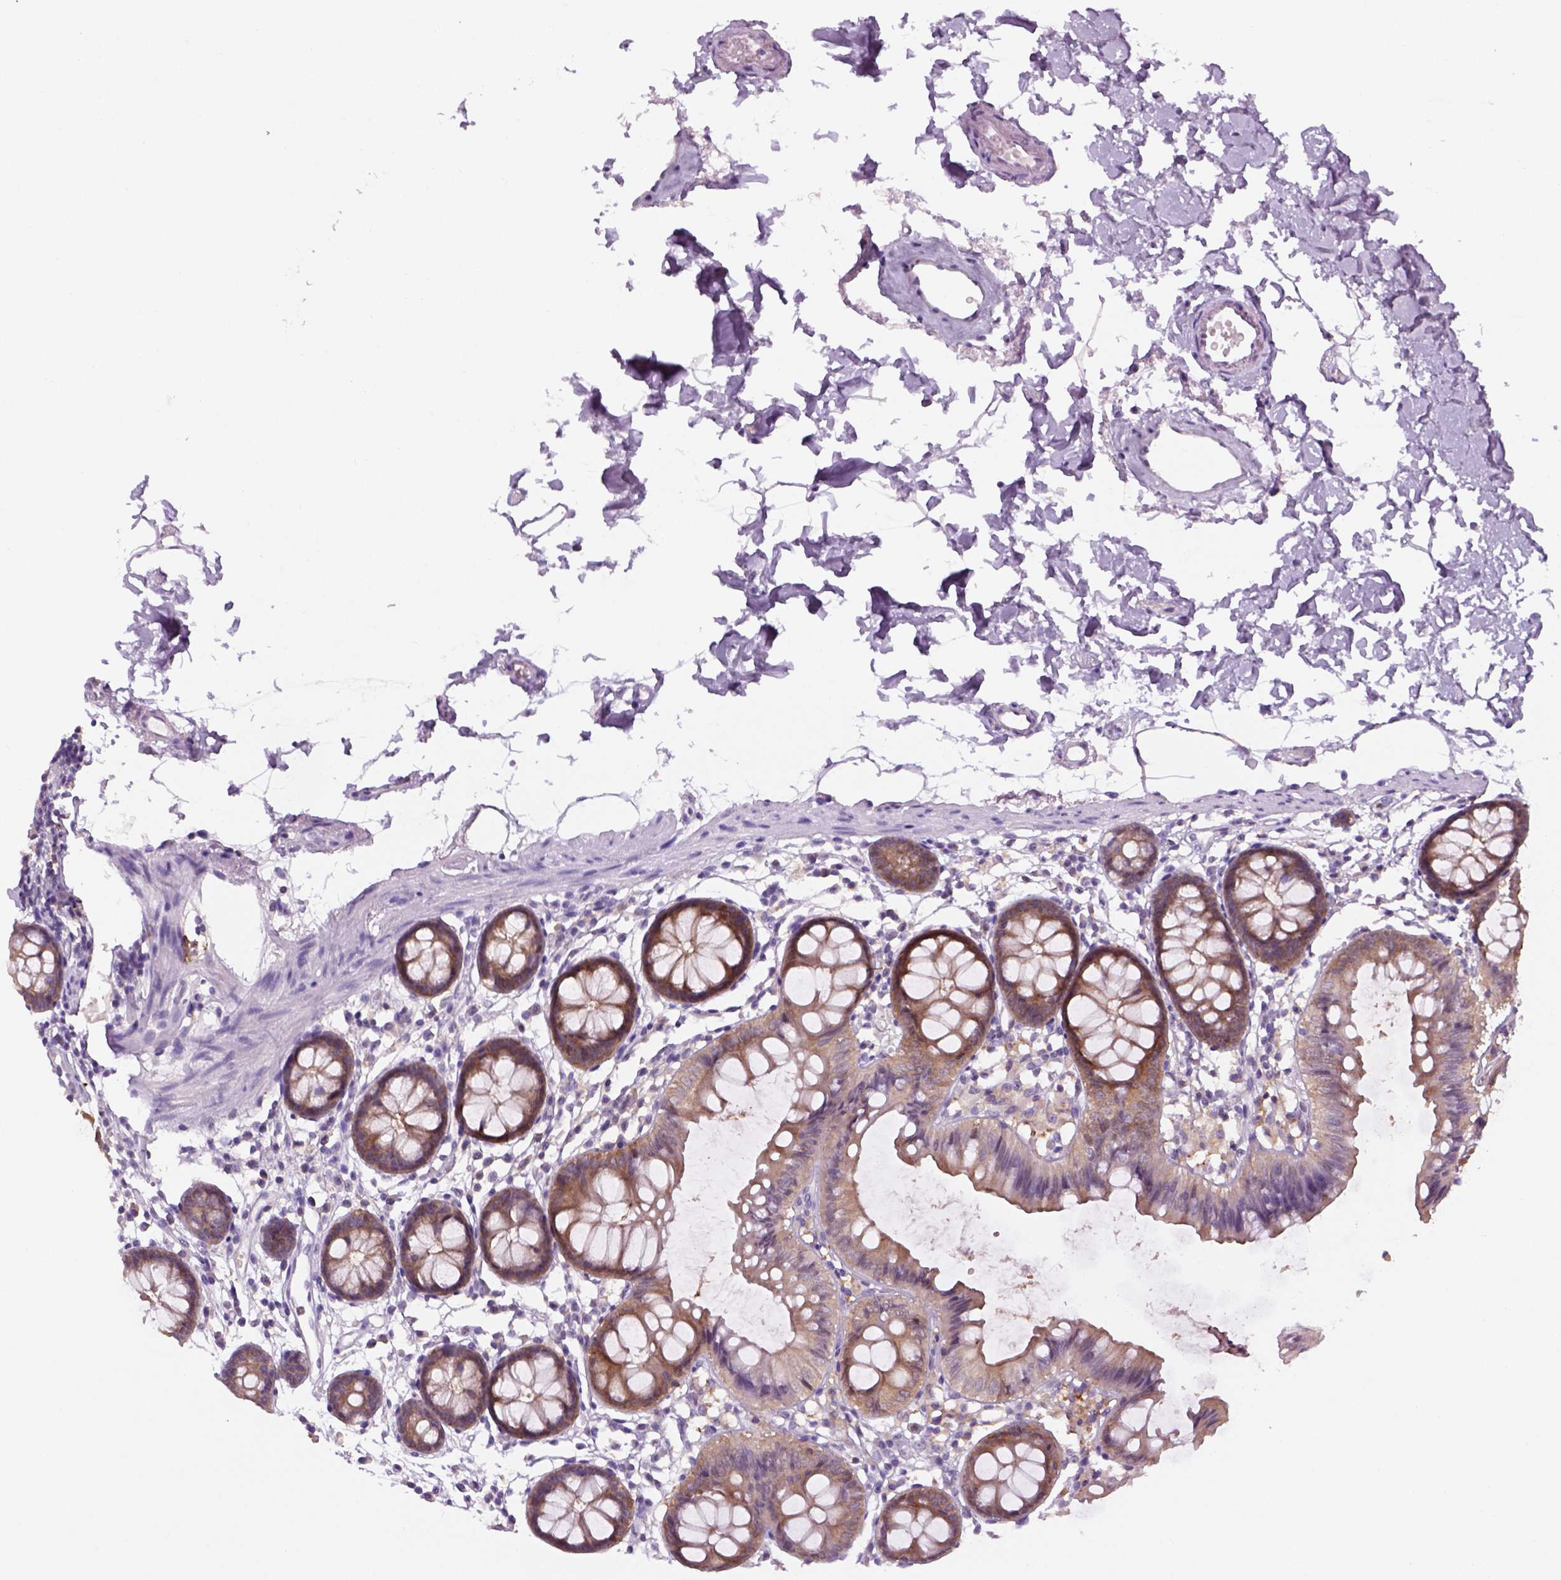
{"staining": {"intensity": "negative", "quantity": "none", "location": "none"}, "tissue": "colon", "cell_type": "Endothelial cells", "image_type": "normal", "snomed": [{"axis": "morphology", "description": "Normal tissue, NOS"}, {"axis": "topography", "description": "Colon"}], "caption": "A high-resolution image shows immunohistochemistry (IHC) staining of normal colon, which exhibits no significant staining in endothelial cells. (Stains: DAB immunohistochemistry (IHC) with hematoxylin counter stain, Microscopy: brightfield microscopy at high magnification).", "gene": "GOT1", "patient": {"sex": "female", "age": 84}}